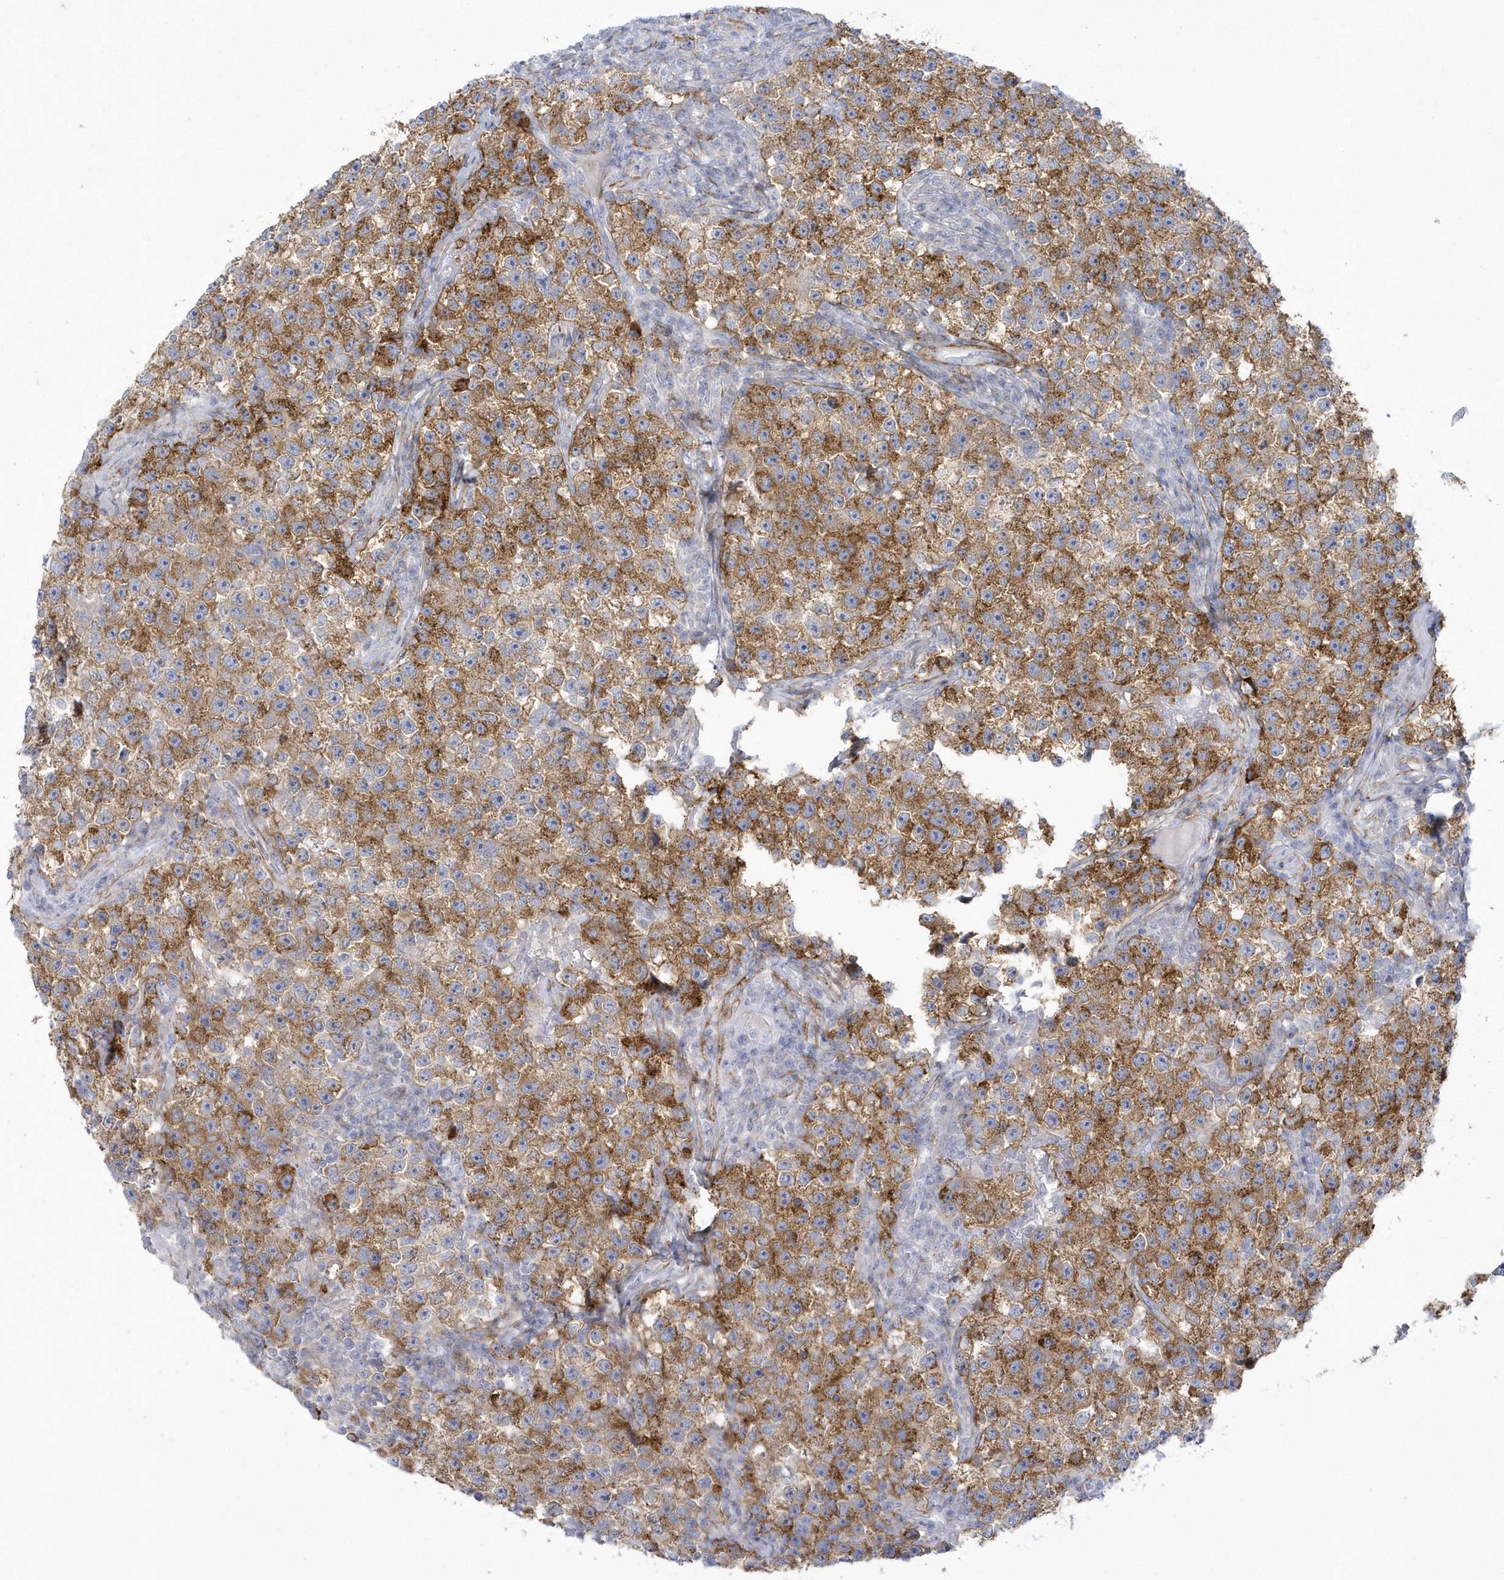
{"staining": {"intensity": "strong", "quantity": ">75%", "location": "cytoplasmic/membranous"}, "tissue": "testis cancer", "cell_type": "Tumor cells", "image_type": "cancer", "snomed": [{"axis": "morphology", "description": "Seminoma, NOS"}, {"axis": "topography", "description": "Testis"}], "caption": "This micrograph demonstrates IHC staining of human seminoma (testis), with high strong cytoplasmic/membranous positivity in approximately >75% of tumor cells.", "gene": "WDR27", "patient": {"sex": "male", "age": 22}}